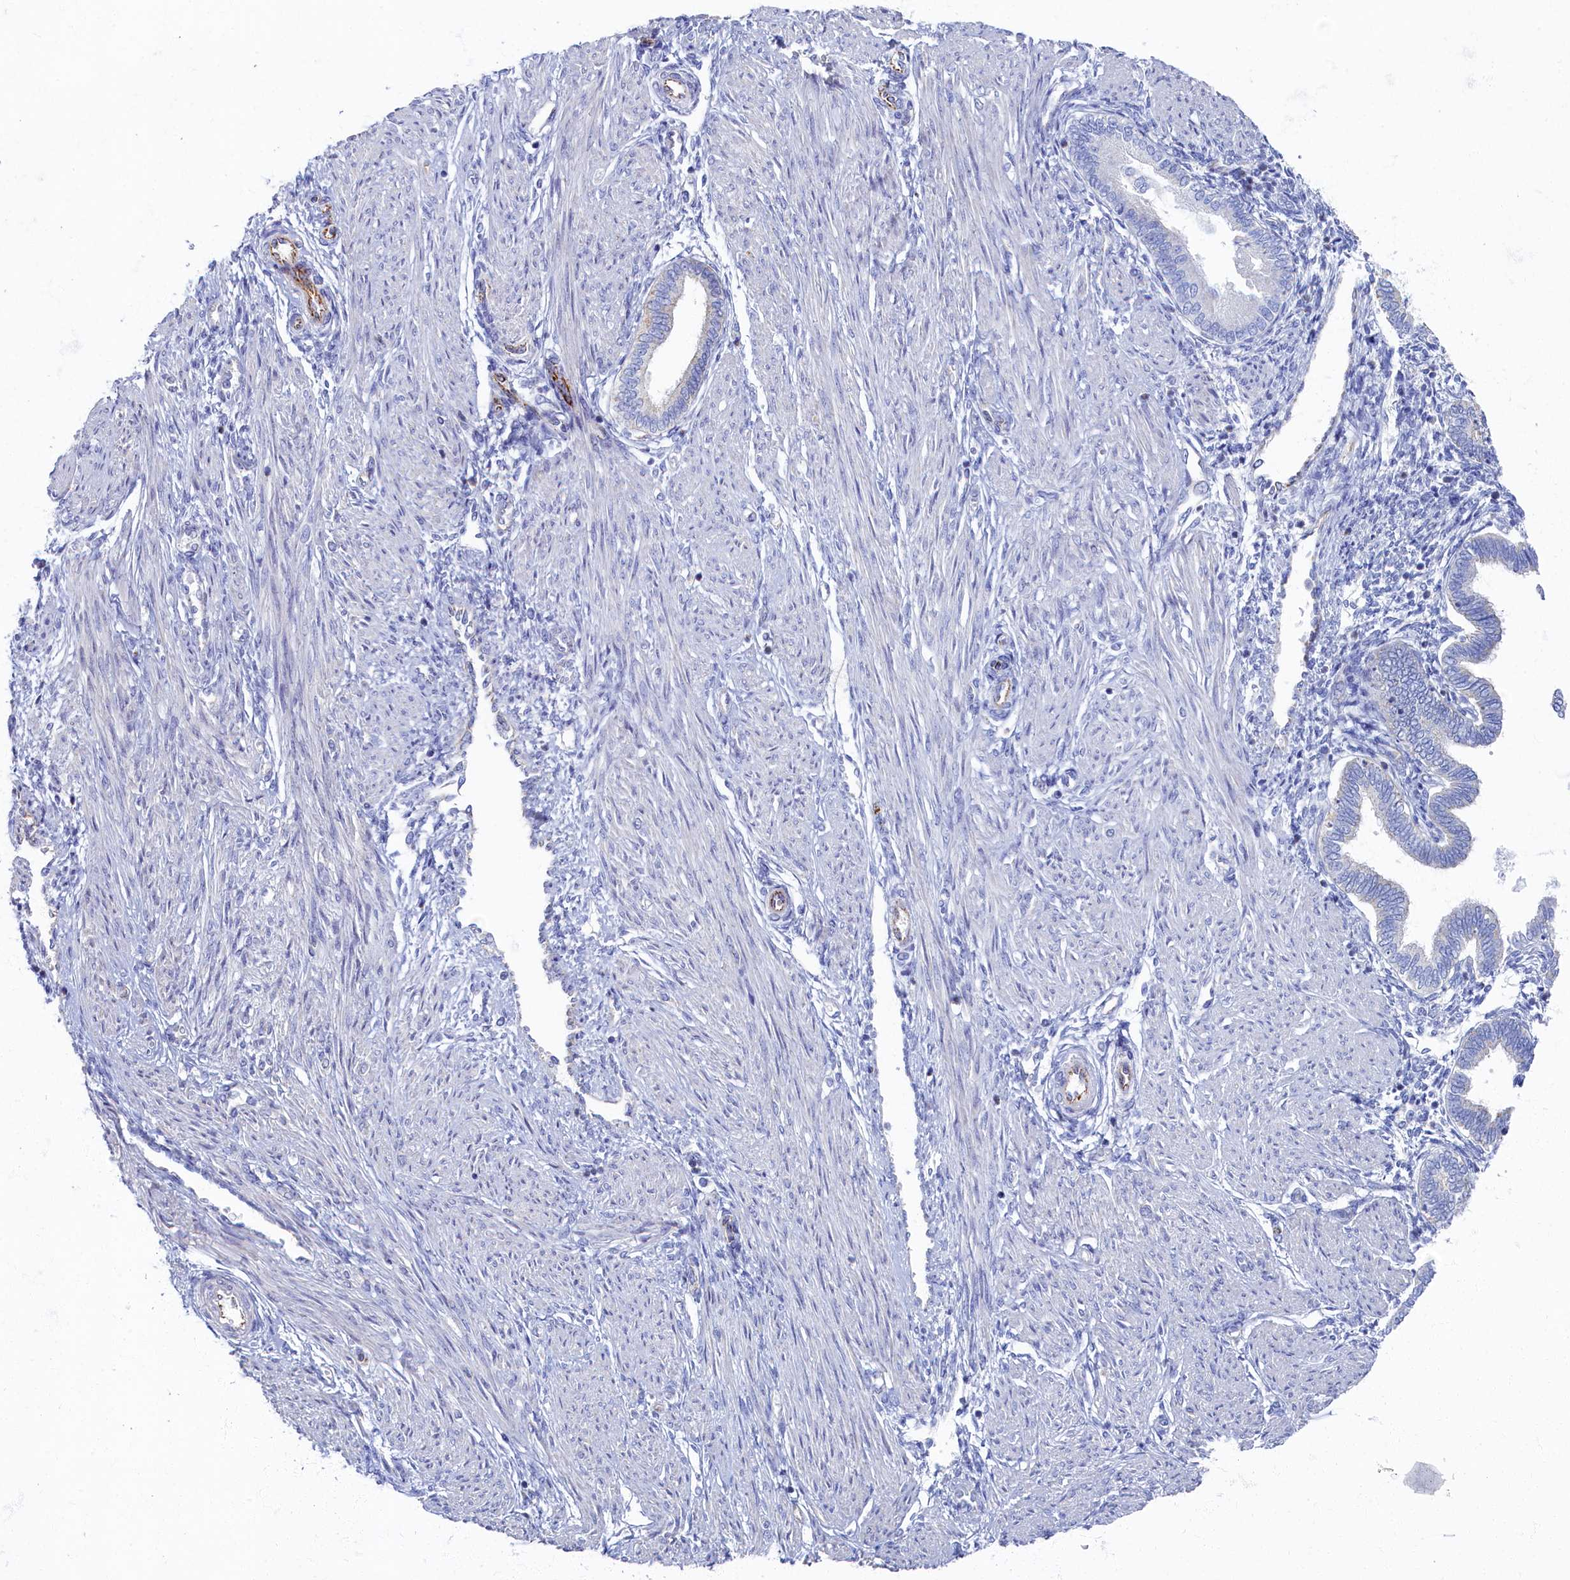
{"staining": {"intensity": "negative", "quantity": "none", "location": "none"}, "tissue": "endometrium", "cell_type": "Cells in endometrial stroma", "image_type": "normal", "snomed": [{"axis": "morphology", "description": "Normal tissue, NOS"}, {"axis": "topography", "description": "Endometrium"}], "caption": "The histopathology image exhibits no staining of cells in endometrial stroma in normal endometrium.", "gene": "OCIAD2", "patient": {"sex": "female", "age": 53}}